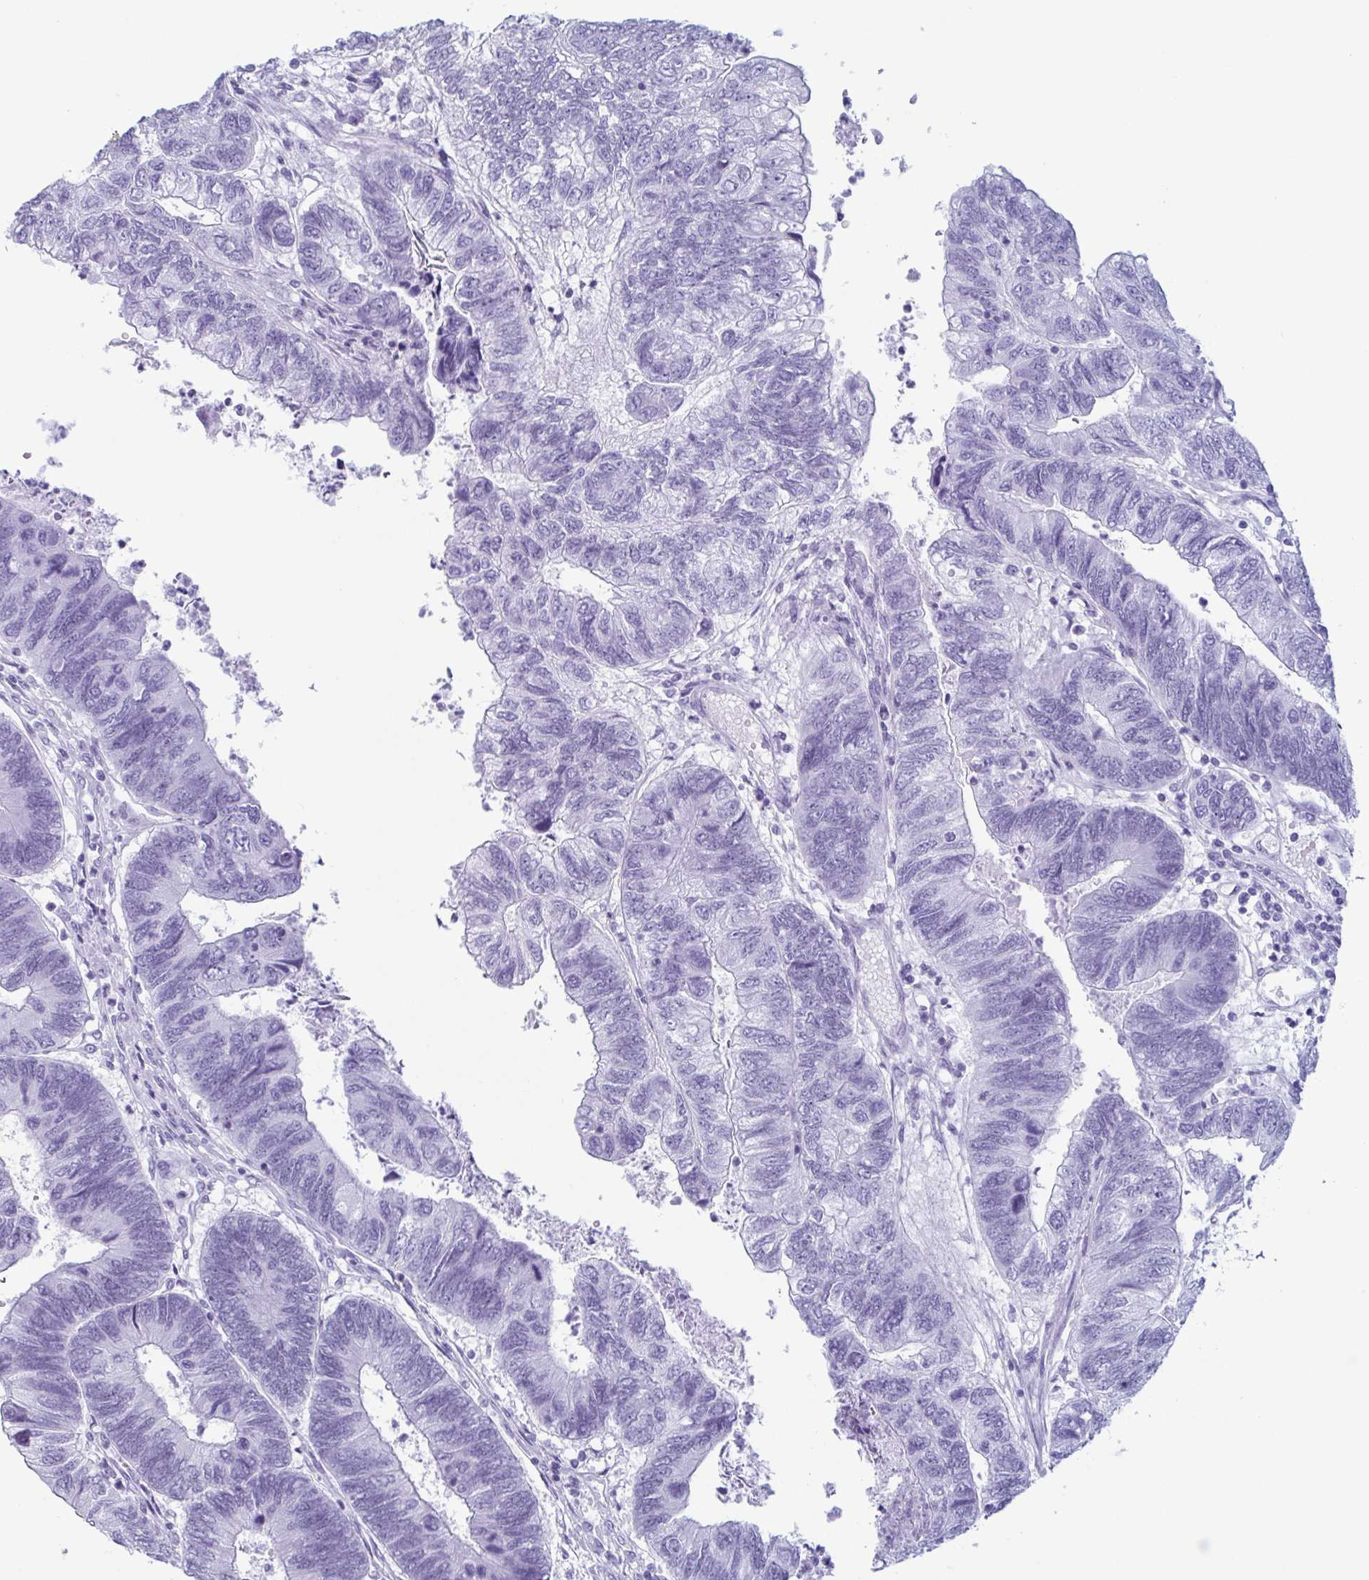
{"staining": {"intensity": "negative", "quantity": "none", "location": "none"}, "tissue": "colorectal cancer", "cell_type": "Tumor cells", "image_type": "cancer", "snomed": [{"axis": "morphology", "description": "Adenocarcinoma, NOS"}, {"axis": "topography", "description": "Colon"}], "caption": "High power microscopy histopathology image of an immunohistochemistry image of colorectal cancer, revealing no significant expression in tumor cells.", "gene": "ENKUR", "patient": {"sex": "female", "age": 67}}